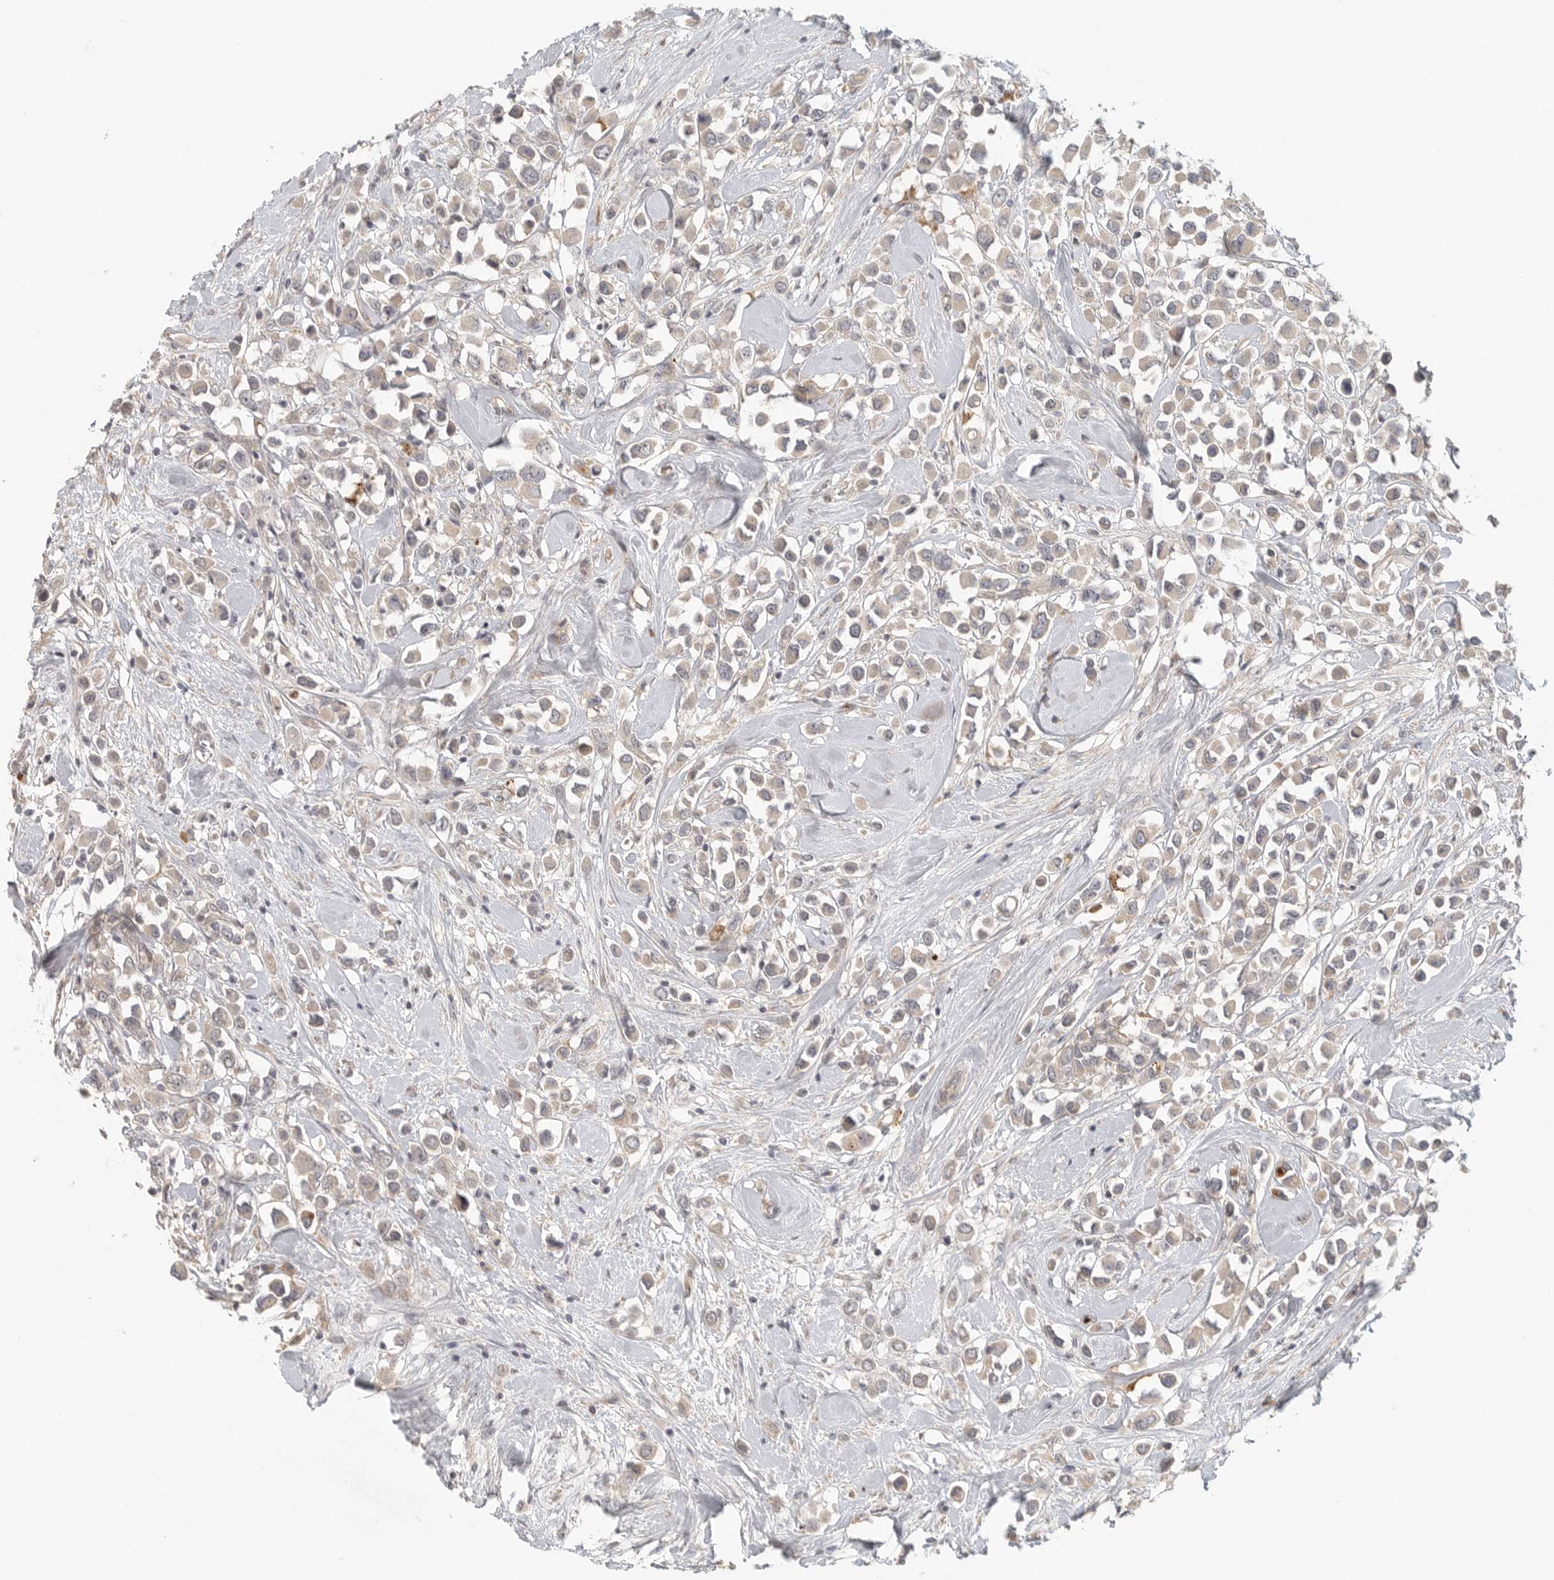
{"staining": {"intensity": "weak", "quantity": "<25%", "location": "cytoplasmic/membranous"}, "tissue": "breast cancer", "cell_type": "Tumor cells", "image_type": "cancer", "snomed": [{"axis": "morphology", "description": "Duct carcinoma"}, {"axis": "topography", "description": "Breast"}], "caption": "DAB immunohistochemical staining of infiltrating ductal carcinoma (breast) exhibits no significant staining in tumor cells.", "gene": "HDAC6", "patient": {"sex": "female", "age": 61}}